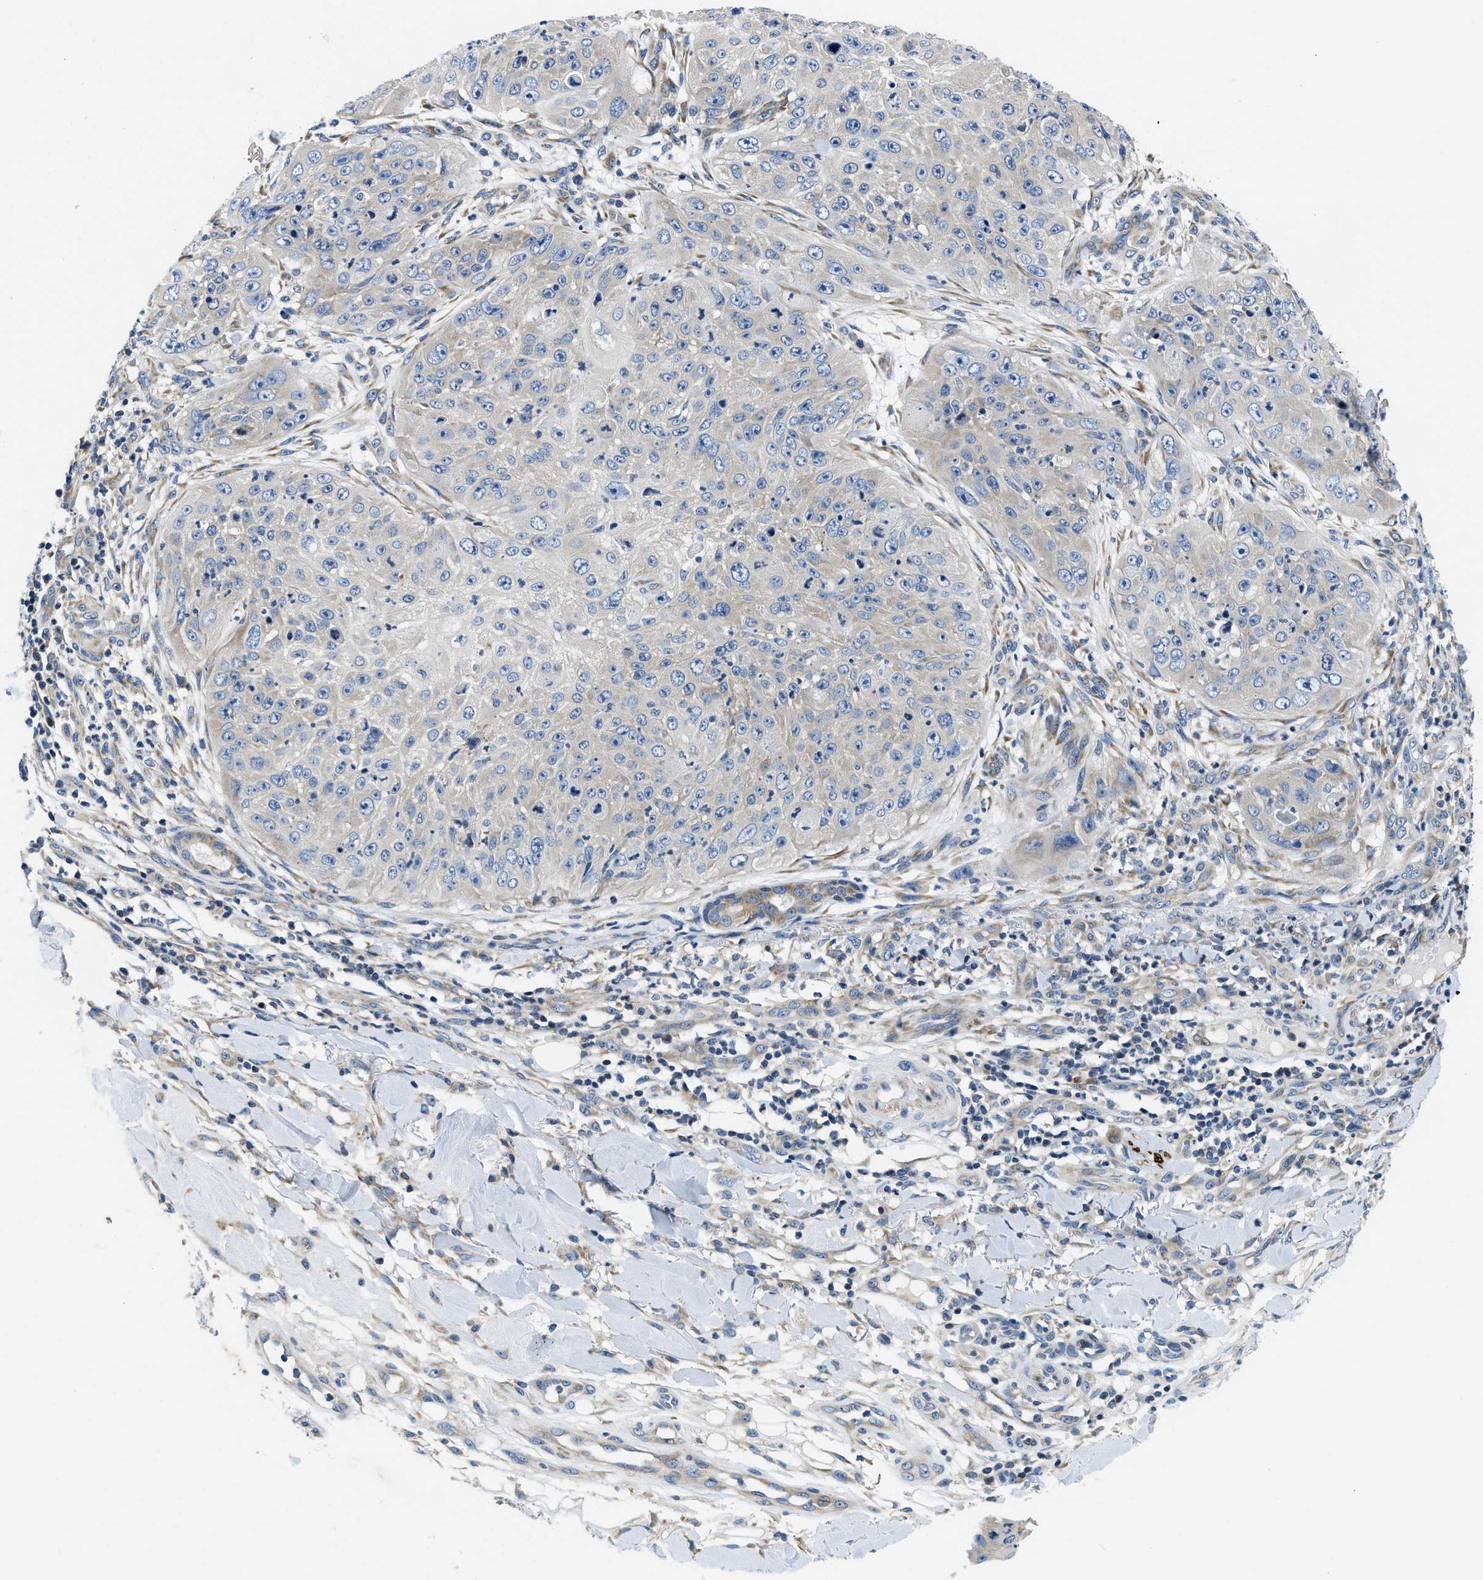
{"staining": {"intensity": "negative", "quantity": "none", "location": "none"}, "tissue": "skin cancer", "cell_type": "Tumor cells", "image_type": "cancer", "snomed": [{"axis": "morphology", "description": "Squamous cell carcinoma, NOS"}, {"axis": "topography", "description": "Skin"}], "caption": "A photomicrograph of skin squamous cell carcinoma stained for a protein demonstrates no brown staining in tumor cells. (DAB (3,3'-diaminobenzidine) IHC visualized using brightfield microscopy, high magnification).", "gene": "IKBKE", "patient": {"sex": "female", "age": 80}}